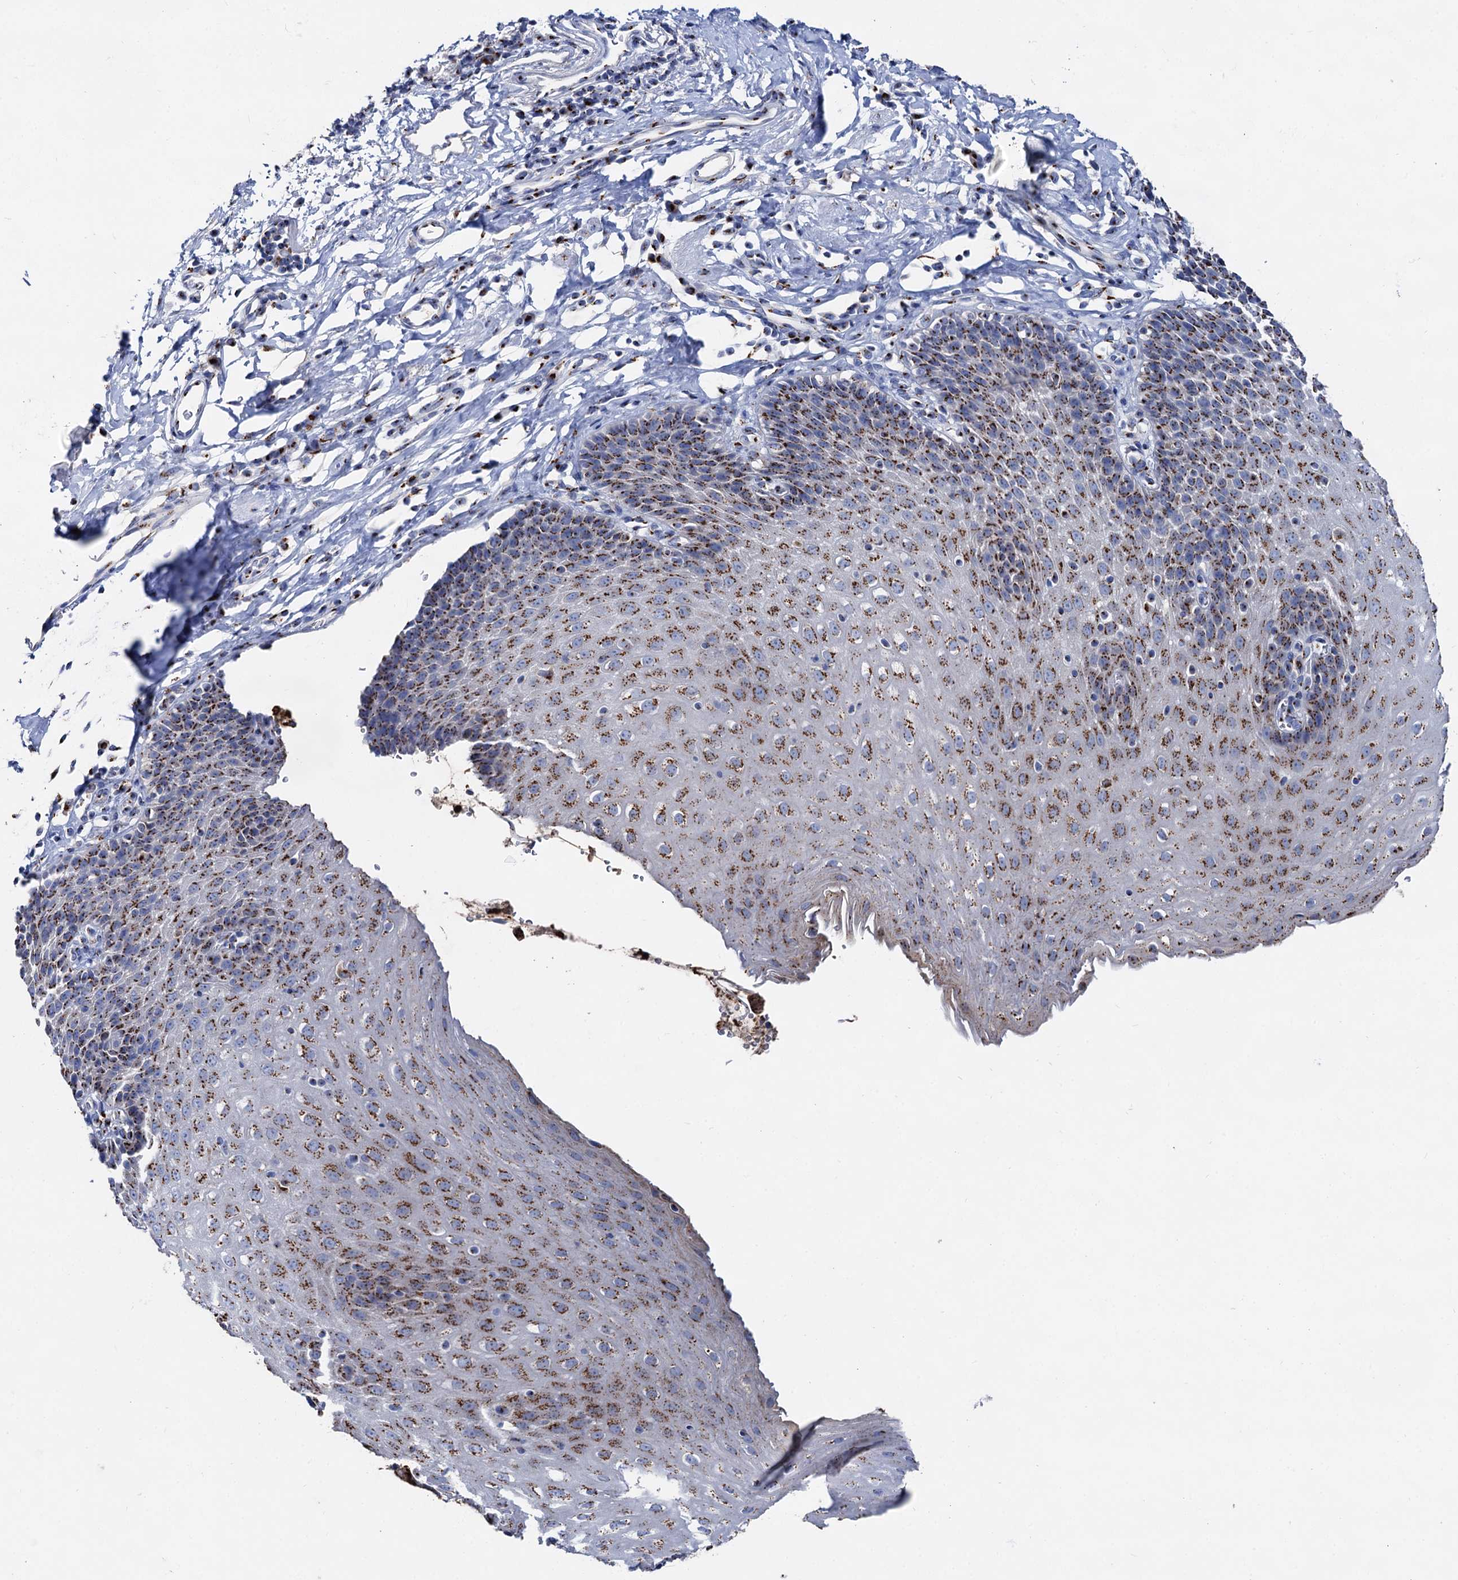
{"staining": {"intensity": "strong", "quantity": ">75%", "location": "cytoplasmic/membranous"}, "tissue": "esophagus", "cell_type": "Squamous epithelial cells", "image_type": "normal", "snomed": [{"axis": "morphology", "description": "Normal tissue, NOS"}, {"axis": "topography", "description": "Esophagus"}], "caption": "The photomicrograph displays immunohistochemical staining of unremarkable esophagus. There is strong cytoplasmic/membranous positivity is seen in about >75% of squamous epithelial cells.", "gene": "TM9SF3", "patient": {"sex": "female", "age": 61}}